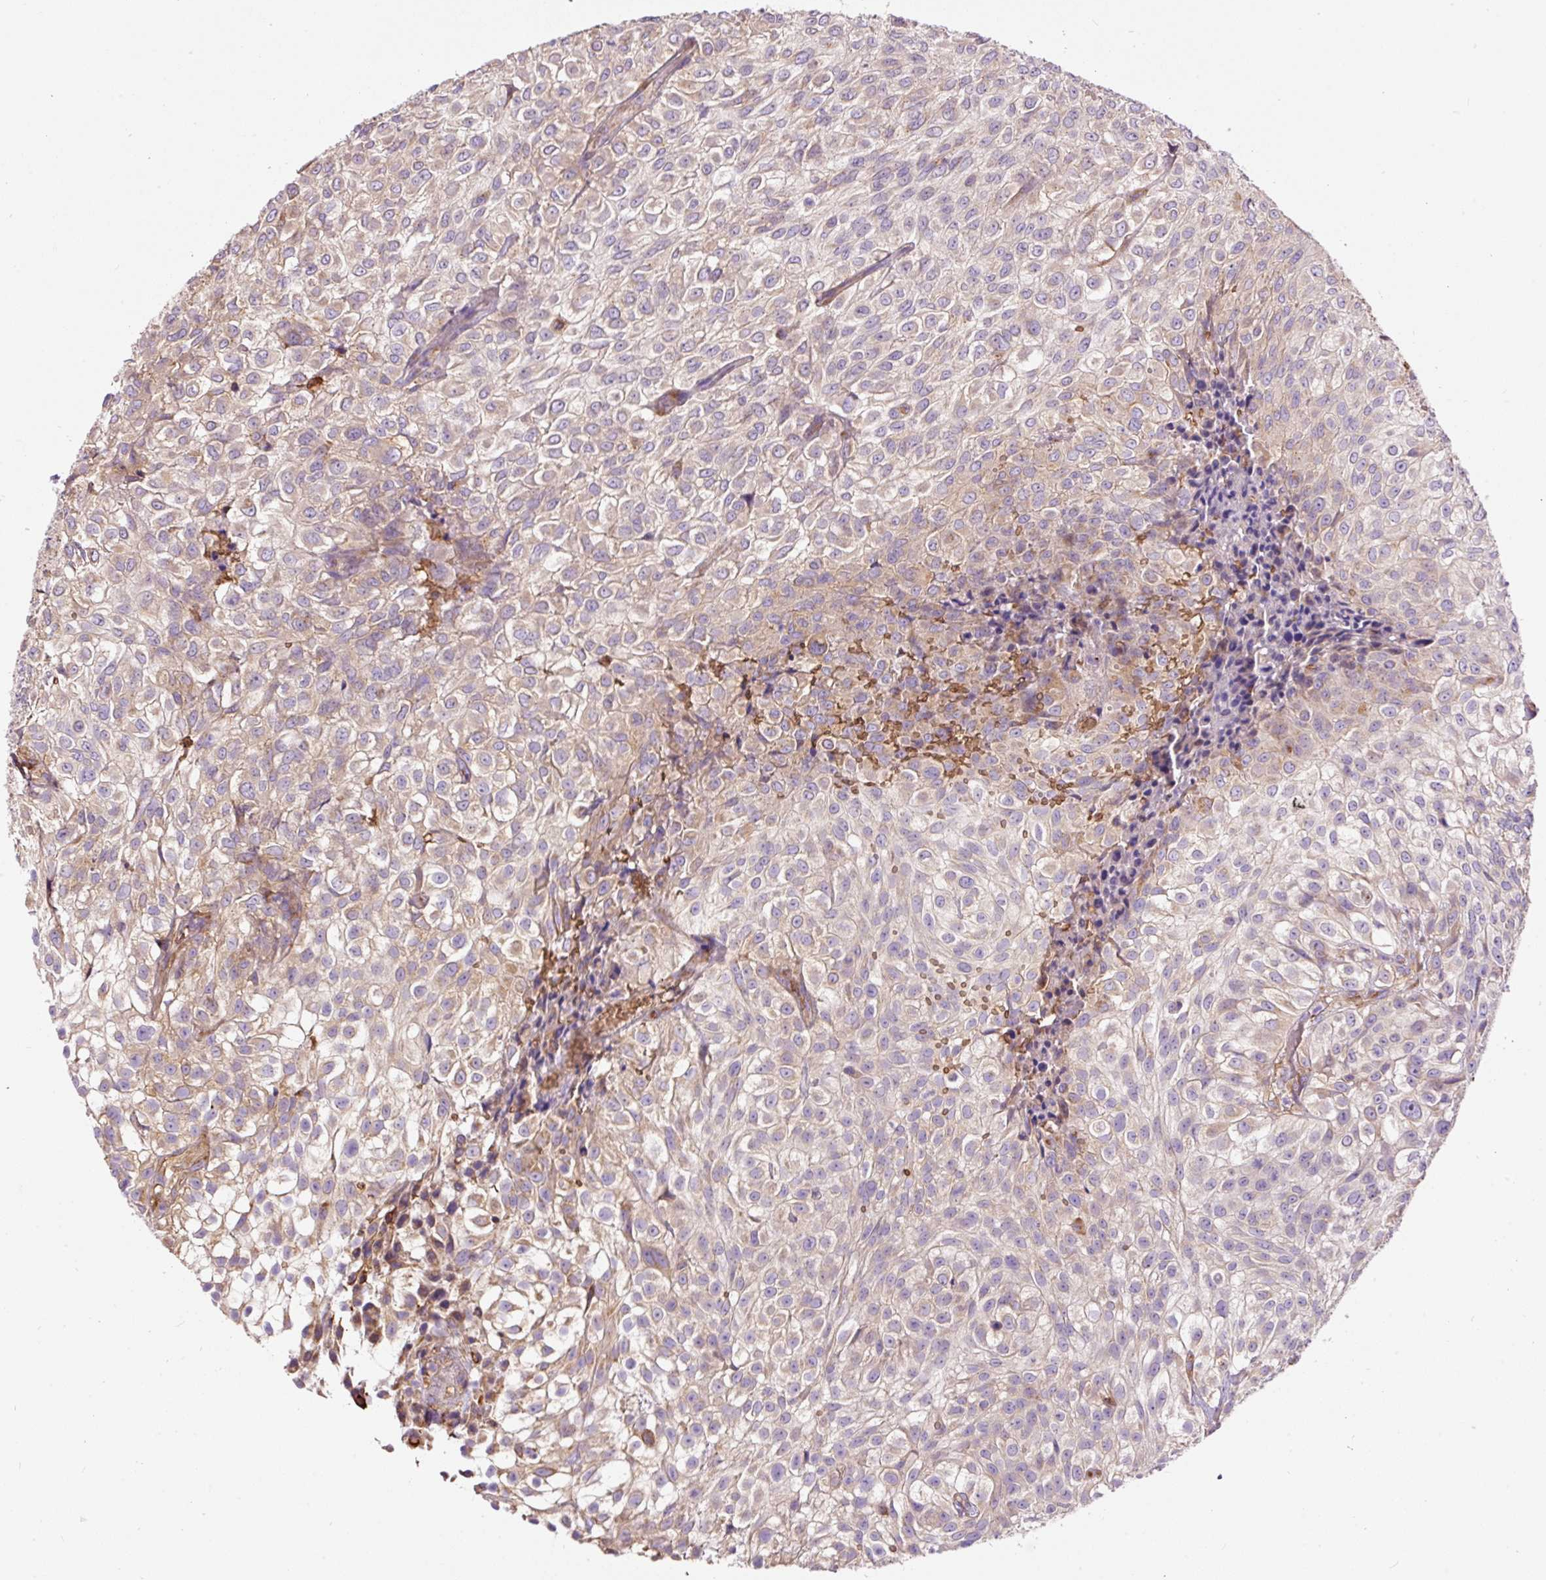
{"staining": {"intensity": "weak", "quantity": "25%-75%", "location": "cytoplasmic/membranous"}, "tissue": "urothelial cancer", "cell_type": "Tumor cells", "image_type": "cancer", "snomed": [{"axis": "morphology", "description": "Urothelial carcinoma, High grade"}, {"axis": "topography", "description": "Urinary bladder"}], "caption": "Immunohistochemical staining of human high-grade urothelial carcinoma demonstrates low levels of weak cytoplasmic/membranous positivity in about 25%-75% of tumor cells.", "gene": "PRRC2A", "patient": {"sex": "male", "age": 56}}